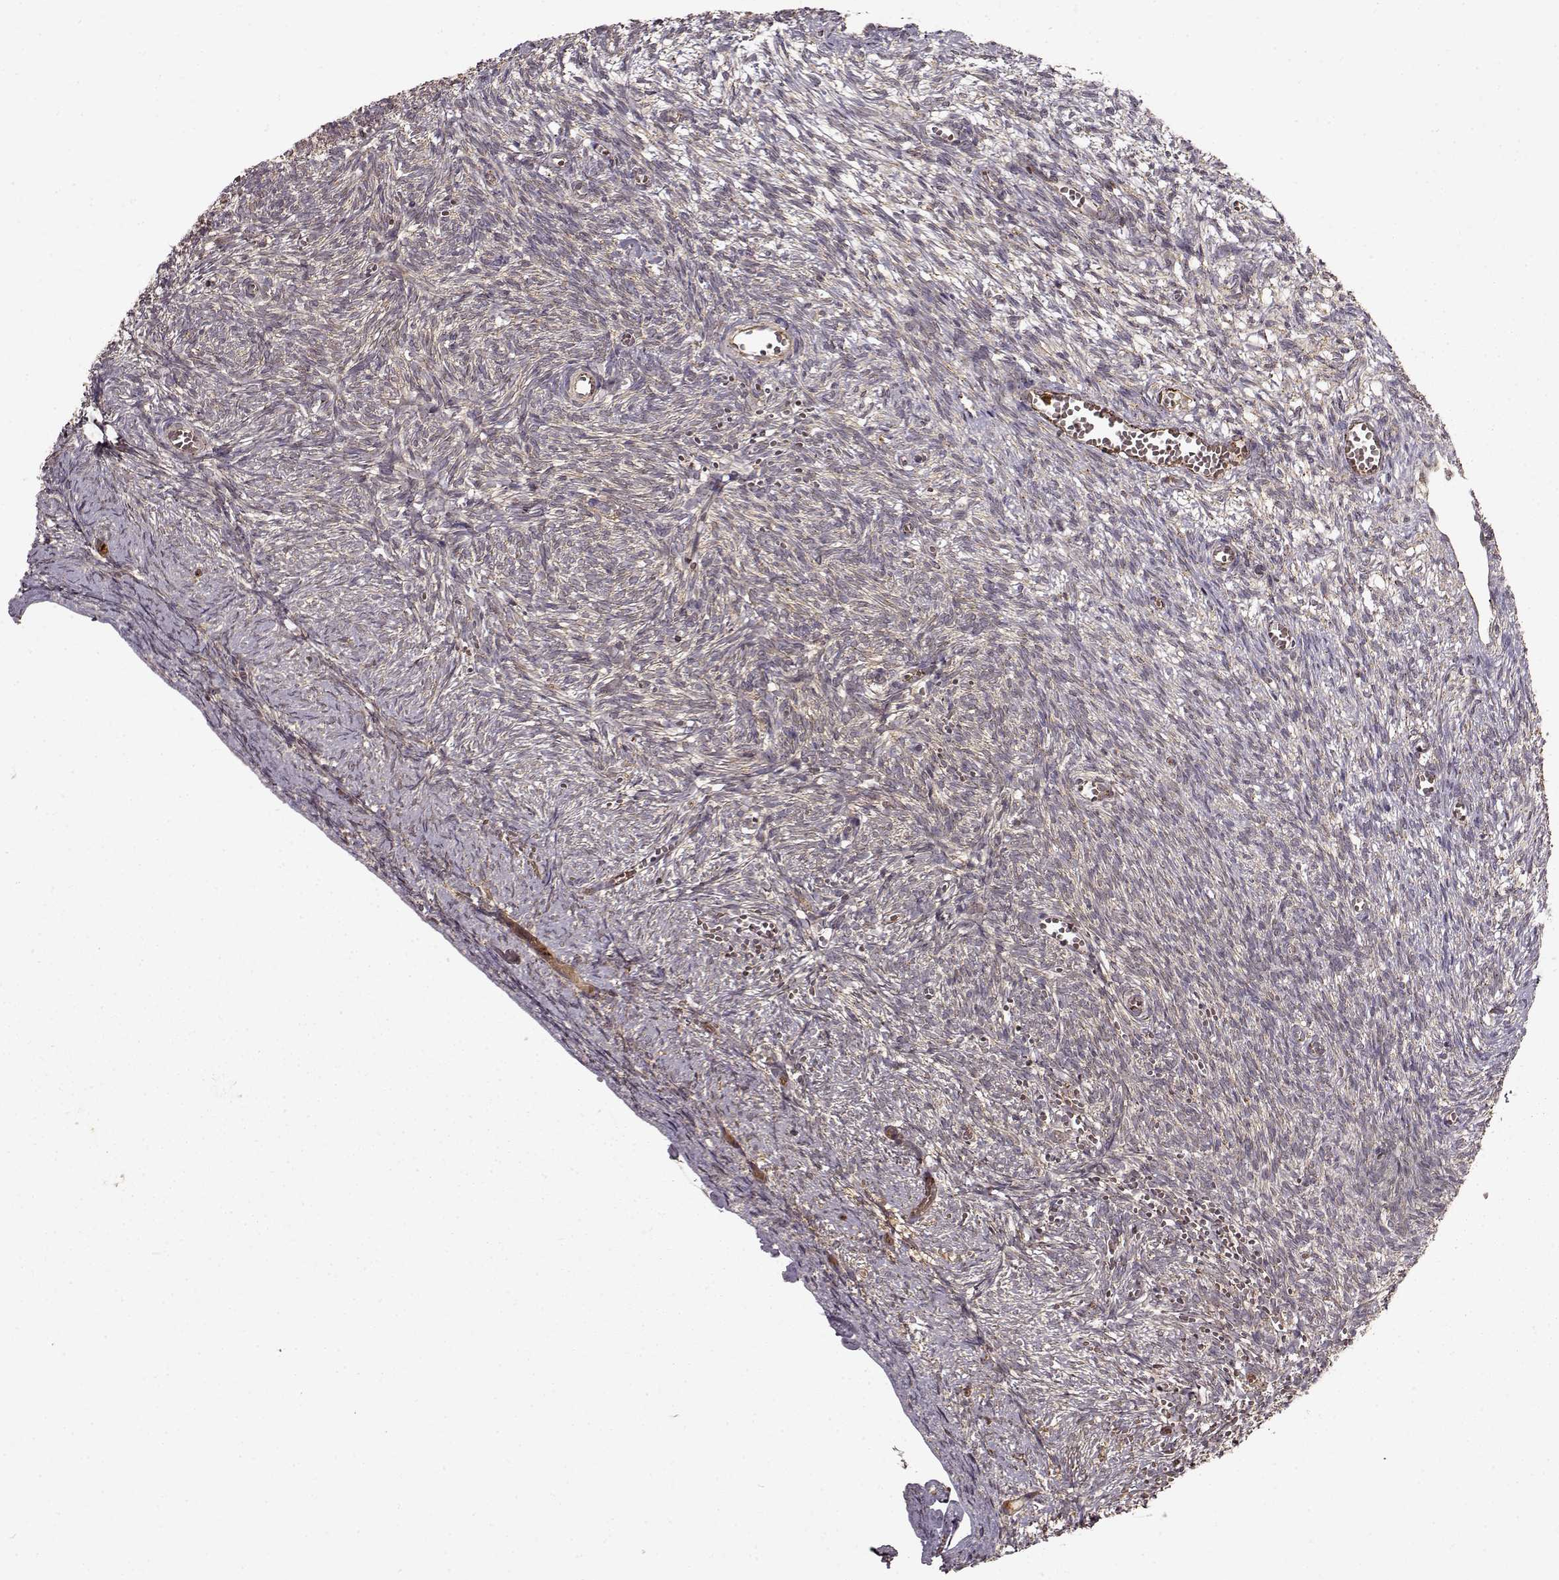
{"staining": {"intensity": "moderate", "quantity": ">75%", "location": "cytoplasmic/membranous"}, "tissue": "ovary", "cell_type": "Follicle cells", "image_type": "normal", "snomed": [{"axis": "morphology", "description": "Normal tissue, NOS"}, {"axis": "topography", "description": "Ovary"}], "caption": "Protein expression analysis of unremarkable human ovary reveals moderate cytoplasmic/membranous staining in approximately >75% of follicle cells. The staining is performed using DAB brown chromogen to label protein expression. The nuclei are counter-stained blue using hematoxylin.", "gene": "IFRD2", "patient": {"sex": "female", "age": 43}}